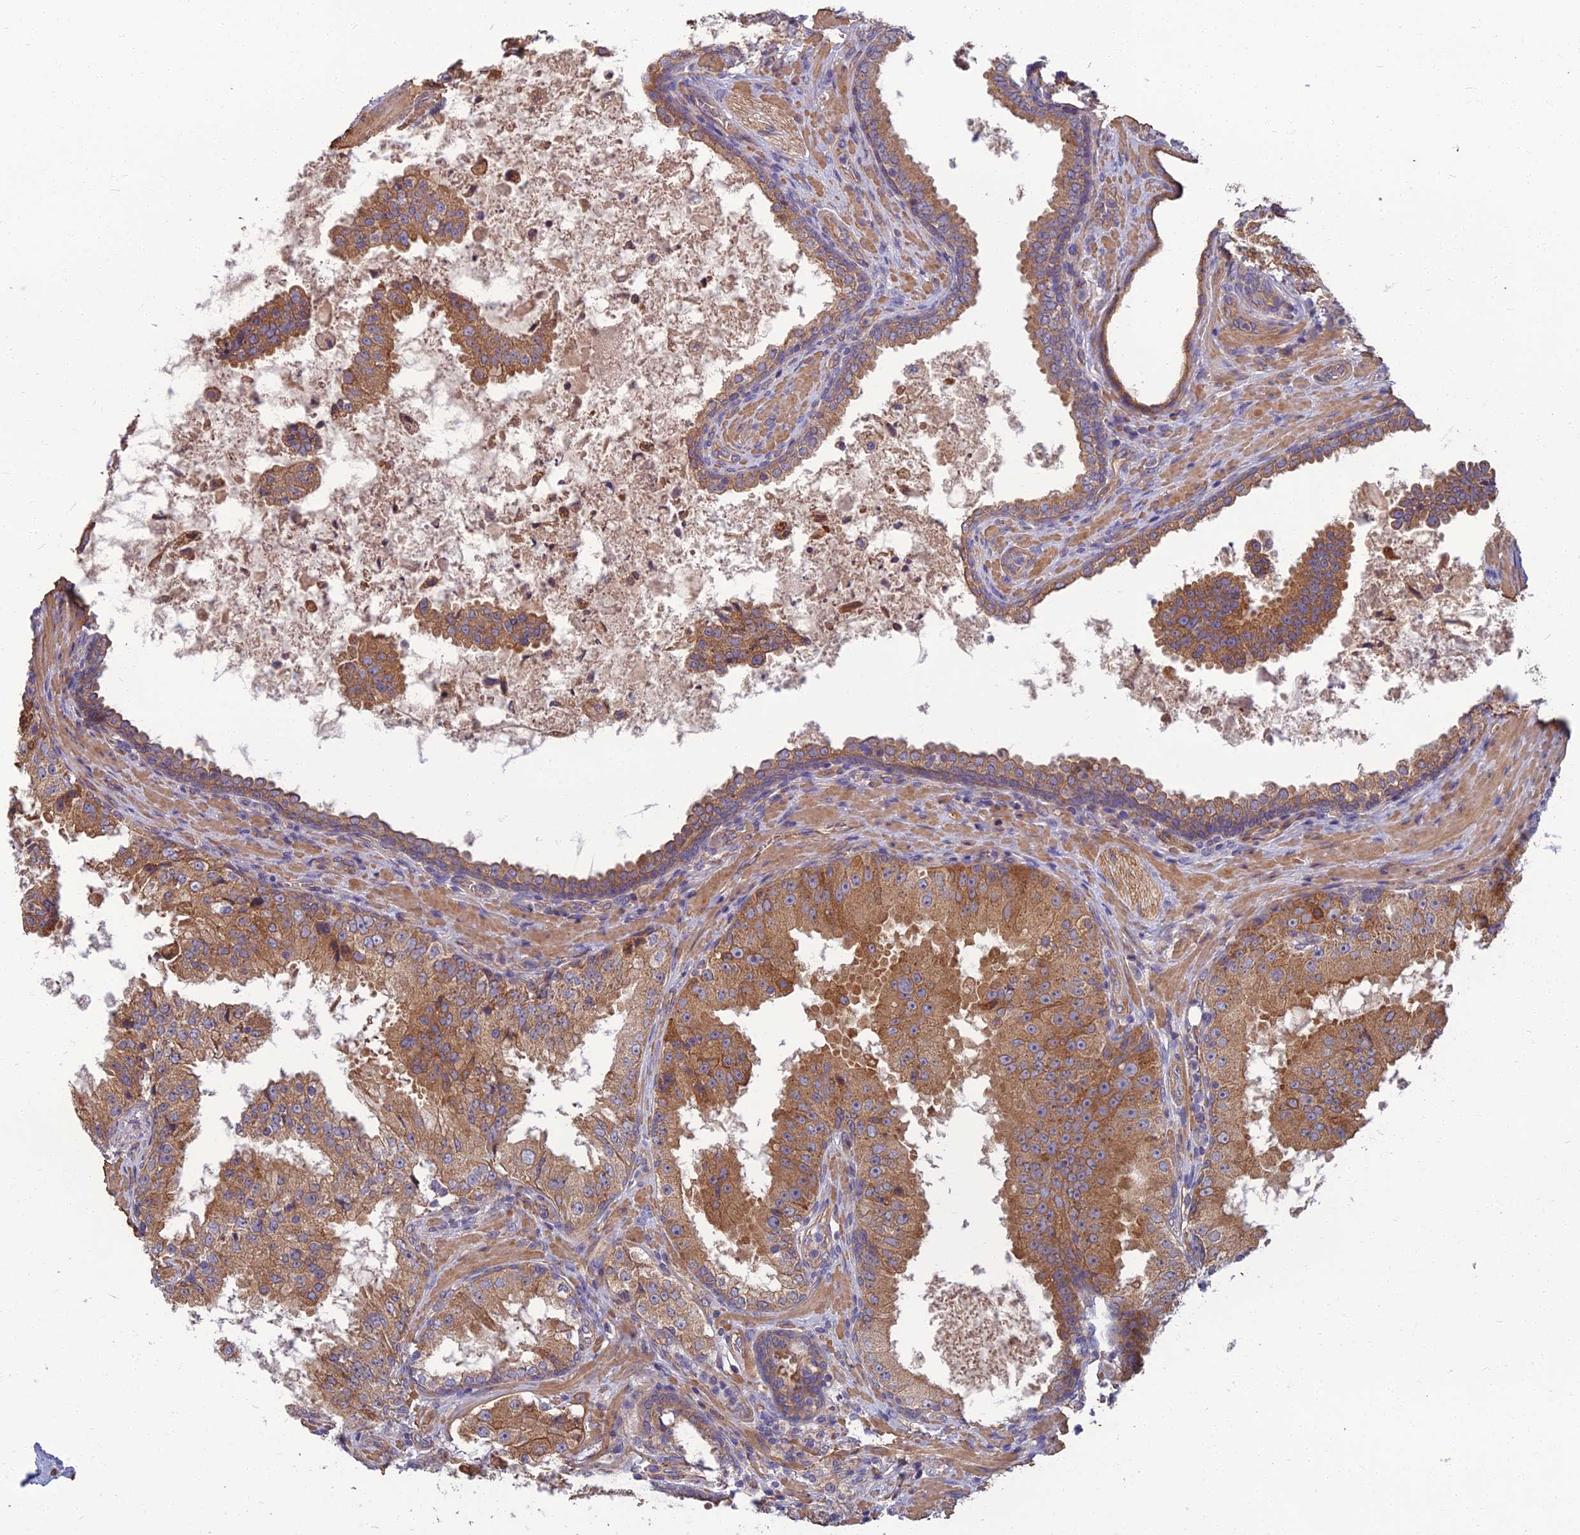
{"staining": {"intensity": "moderate", "quantity": ">75%", "location": "cytoplasmic/membranous"}, "tissue": "prostate cancer", "cell_type": "Tumor cells", "image_type": "cancer", "snomed": [{"axis": "morphology", "description": "Adenocarcinoma, High grade"}, {"axis": "topography", "description": "Prostate"}], "caption": "A medium amount of moderate cytoplasmic/membranous expression is present in approximately >75% of tumor cells in high-grade adenocarcinoma (prostate) tissue.", "gene": "WDR24", "patient": {"sex": "male", "age": 73}}